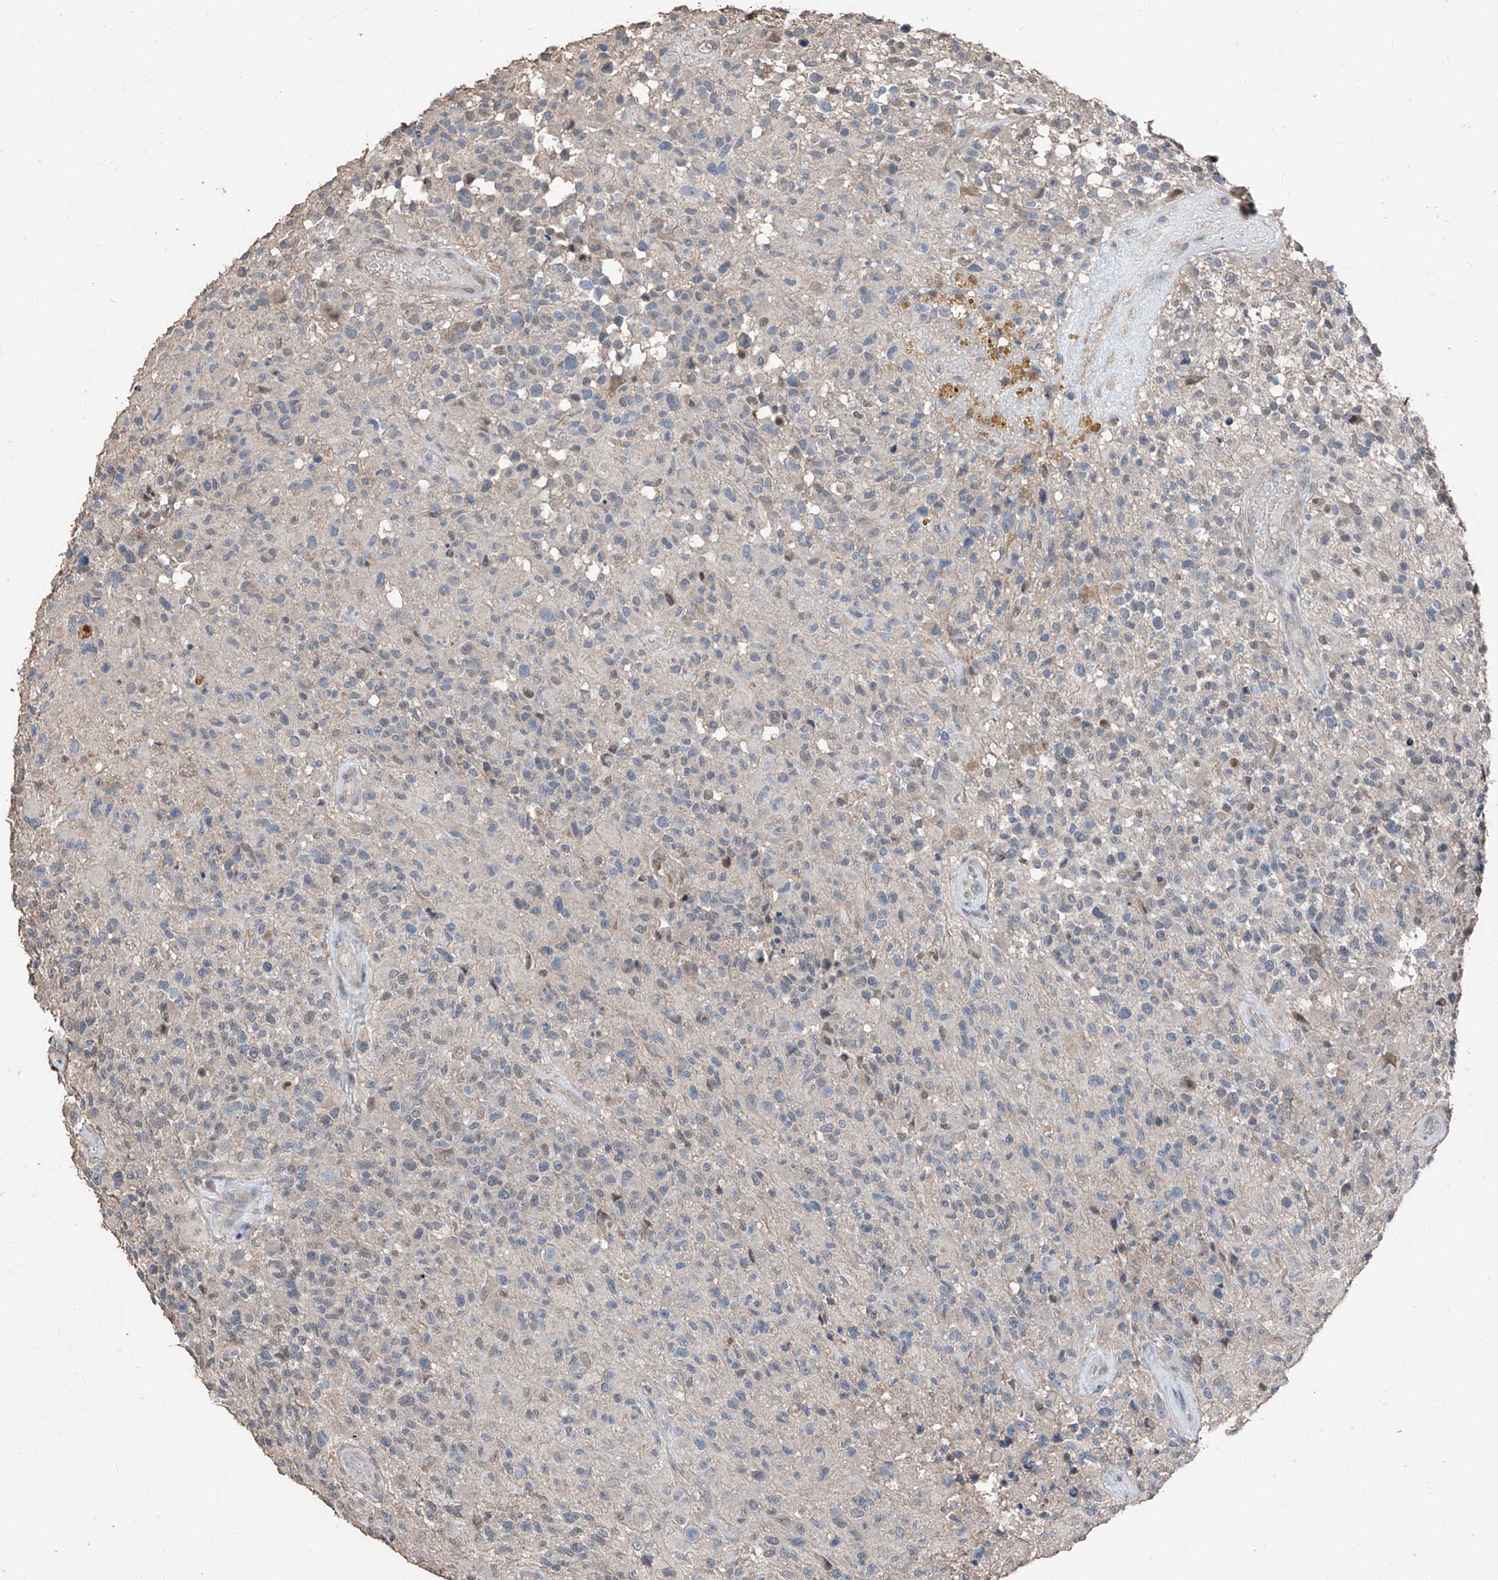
{"staining": {"intensity": "negative", "quantity": "none", "location": "none"}, "tissue": "glioma", "cell_type": "Tumor cells", "image_type": "cancer", "snomed": [{"axis": "morphology", "description": "Glioma, malignant, High grade"}, {"axis": "morphology", "description": "Glioblastoma, NOS"}, {"axis": "topography", "description": "Brain"}], "caption": "Malignant glioma (high-grade) was stained to show a protein in brown. There is no significant positivity in tumor cells.", "gene": "MAMLD1", "patient": {"sex": "male", "age": 60}}